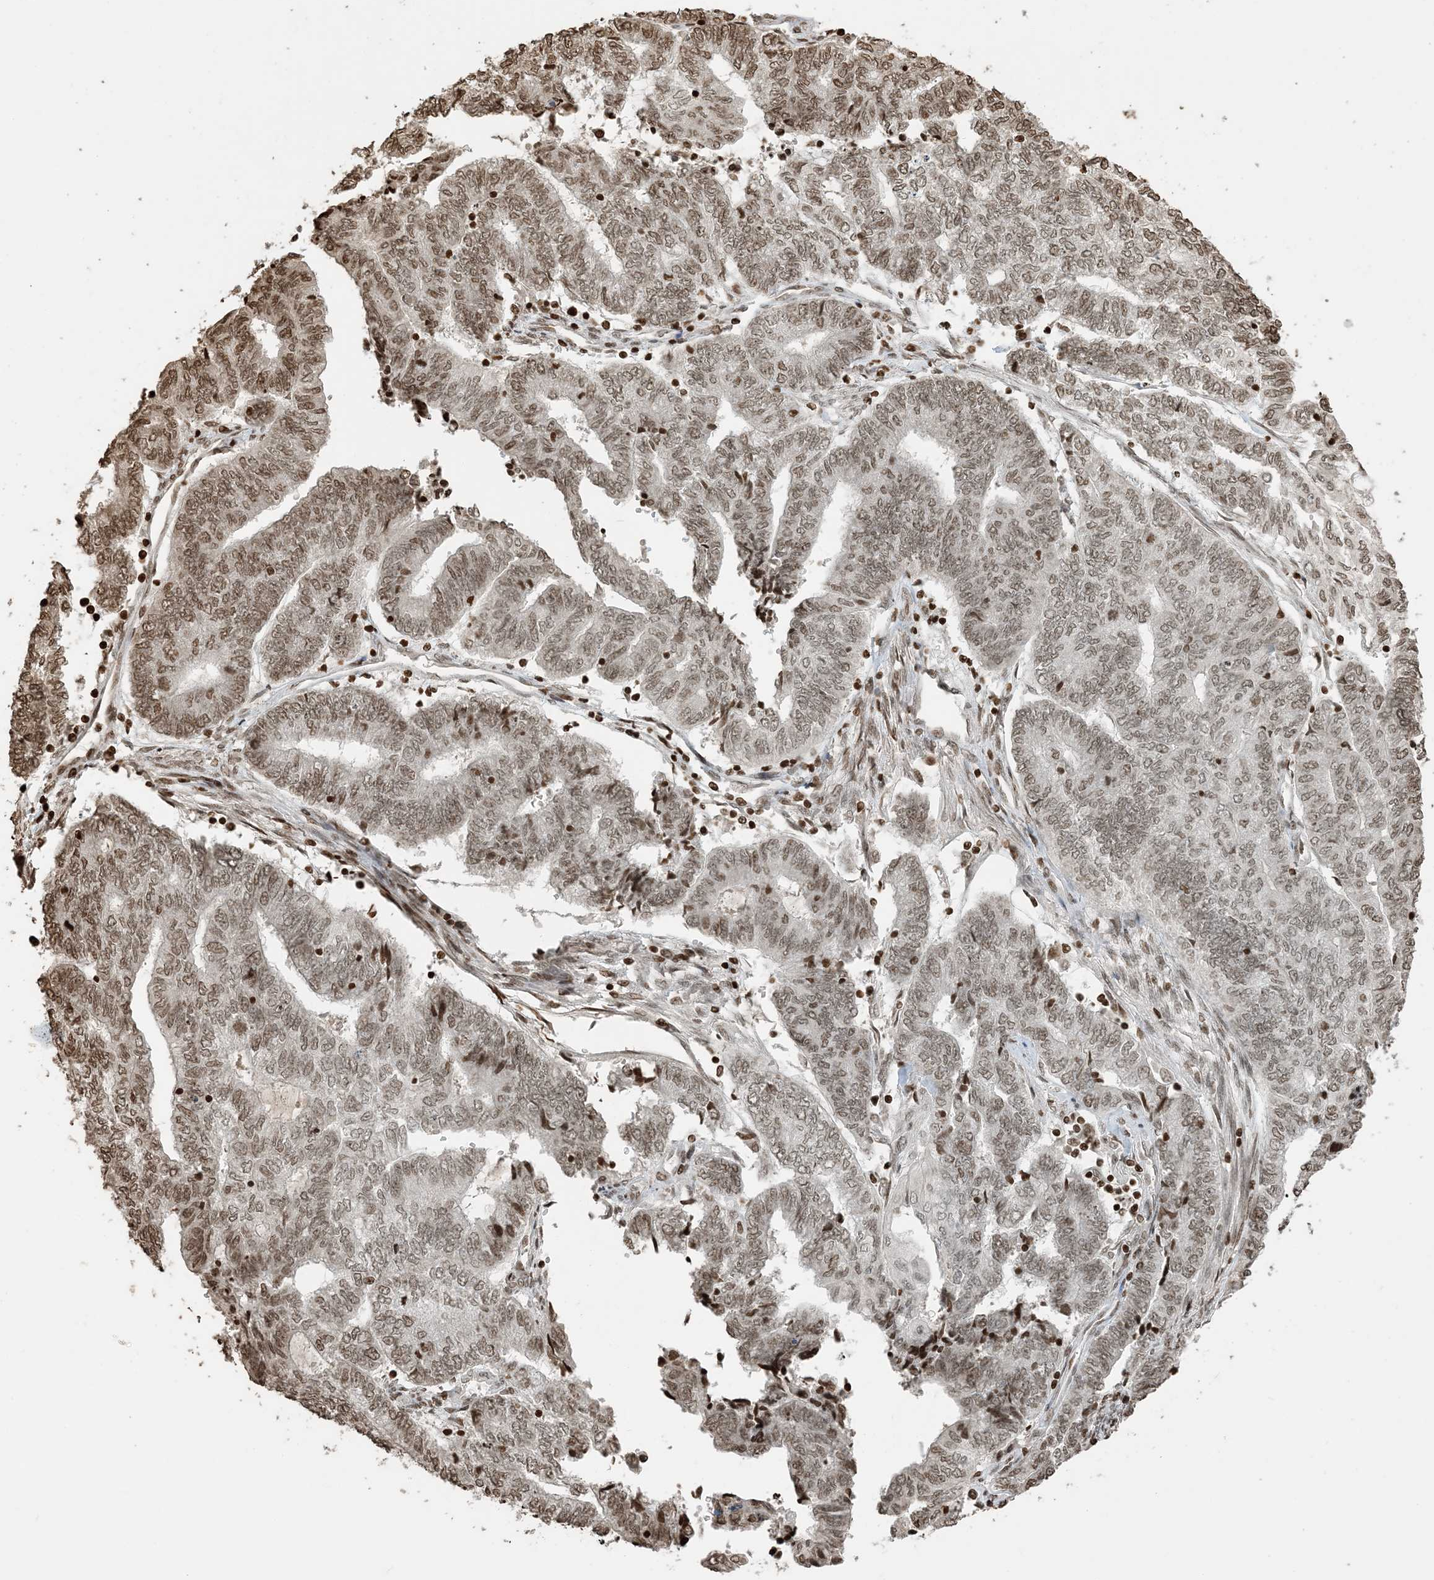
{"staining": {"intensity": "moderate", "quantity": "25%-75%", "location": "nuclear"}, "tissue": "endometrial cancer", "cell_type": "Tumor cells", "image_type": "cancer", "snomed": [{"axis": "morphology", "description": "Adenocarcinoma, NOS"}, {"axis": "topography", "description": "Uterus"}, {"axis": "topography", "description": "Endometrium"}], "caption": "IHC image of human endometrial cancer stained for a protein (brown), which reveals medium levels of moderate nuclear staining in approximately 25%-75% of tumor cells.", "gene": "H3-3B", "patient": {"sex": "female", "age": 70}}